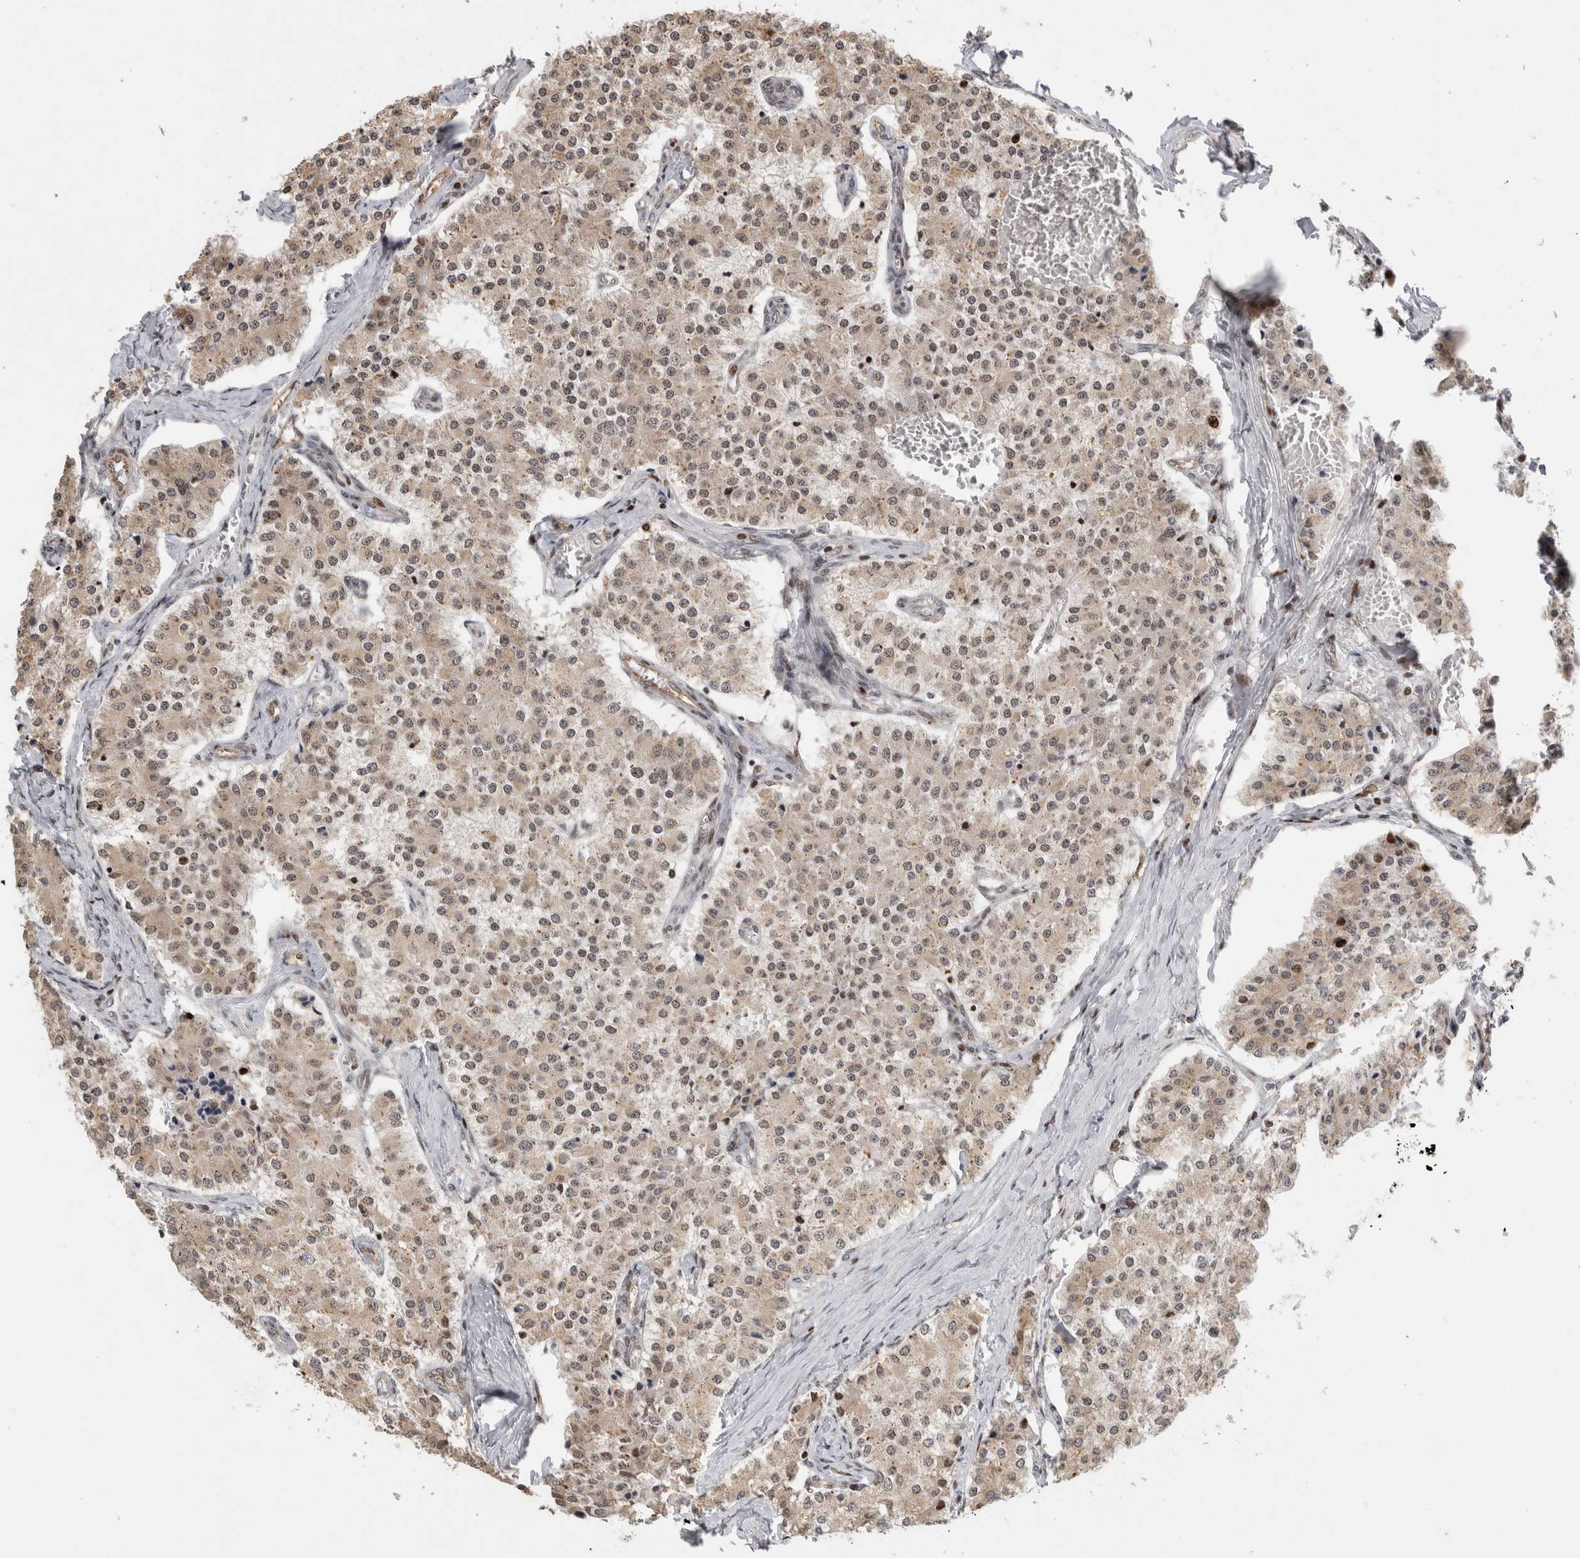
{"staining": {"intensity": "weak", "quantity": ">75%", "location": "cytoplasmic/membranous"}, "tissue": "carcinoid", "cell_type": "Tumor cells", "image_type": "cancer", "snomed": [{"axis": "morphology", "description": "Carcinoid, malignant, NOS"}, {"axis": "topography", "description": "Colon"}], "caption": "Tumor cells show low levels of weak cytoplasmic/membranous positivity in approximately >75% of cells in human carcinoid.", "gene": "C8orf58", "patient": {"sex": "female", "age": 52}}